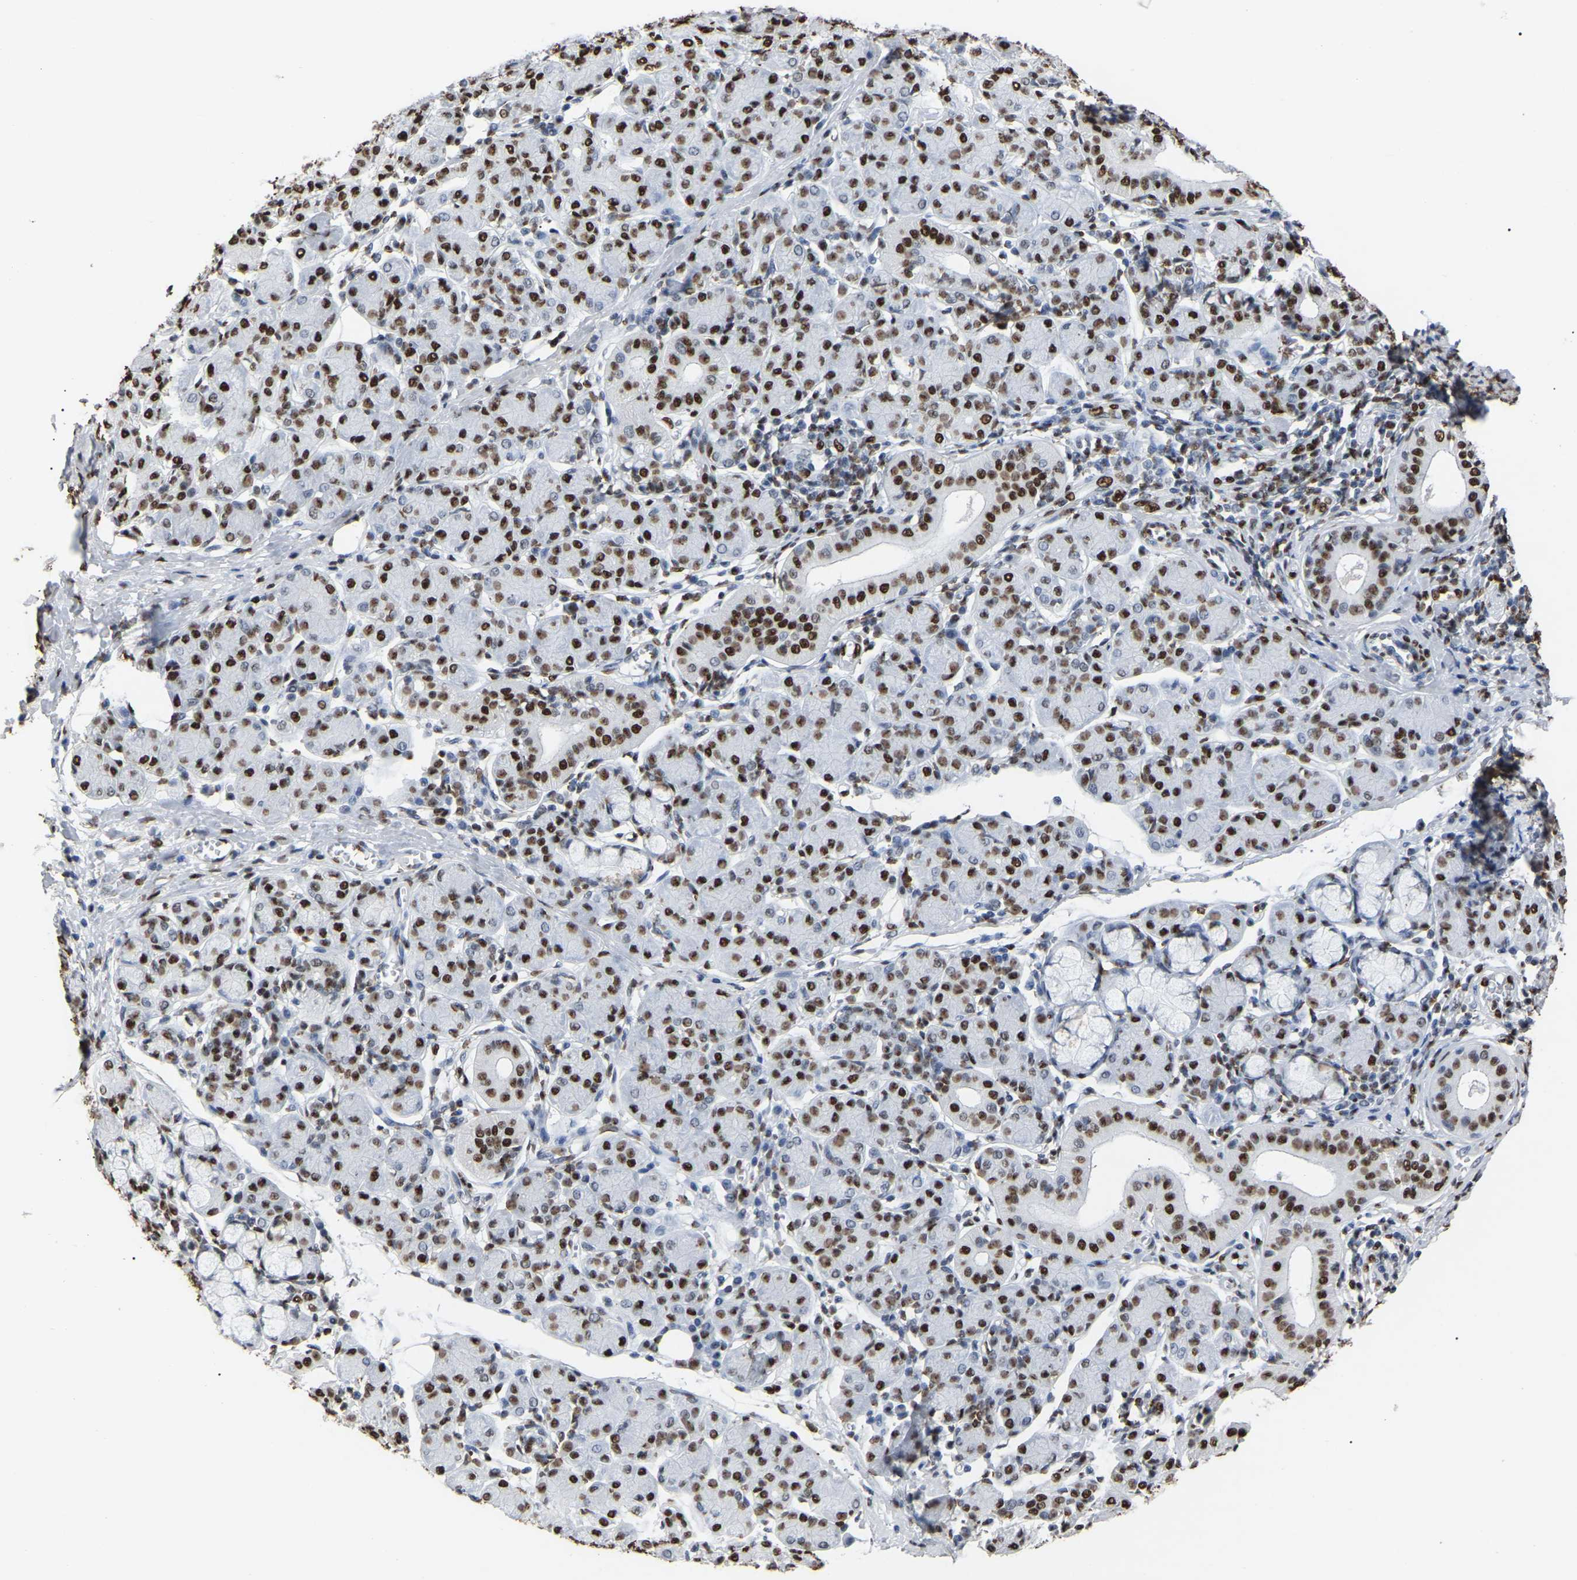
{"staining": {"intensity": "strong", "quantity": ">75%", "location": "nuclear"}, "tissue": "salivary gland", "cell_type": "Glandular cells", "image_type": "normal", "snomed": [{"axis": "morphology", "description": "Normal tissue, NOS"}, {"axis": "morphology", "description": "Inflammation, NOS"}, {"axis": "topography", "description": "Lymph node"}, {"axis": "topography", "description": "Salivary gland"}], "caption": "An image showing strong nuclear expression in approximately >75% of glandular cells in normal salivary gland, as visualized by brown immunohistochemical staining.", "gene": "RBL2", "patient": {"sex": "male", "age": 3}}